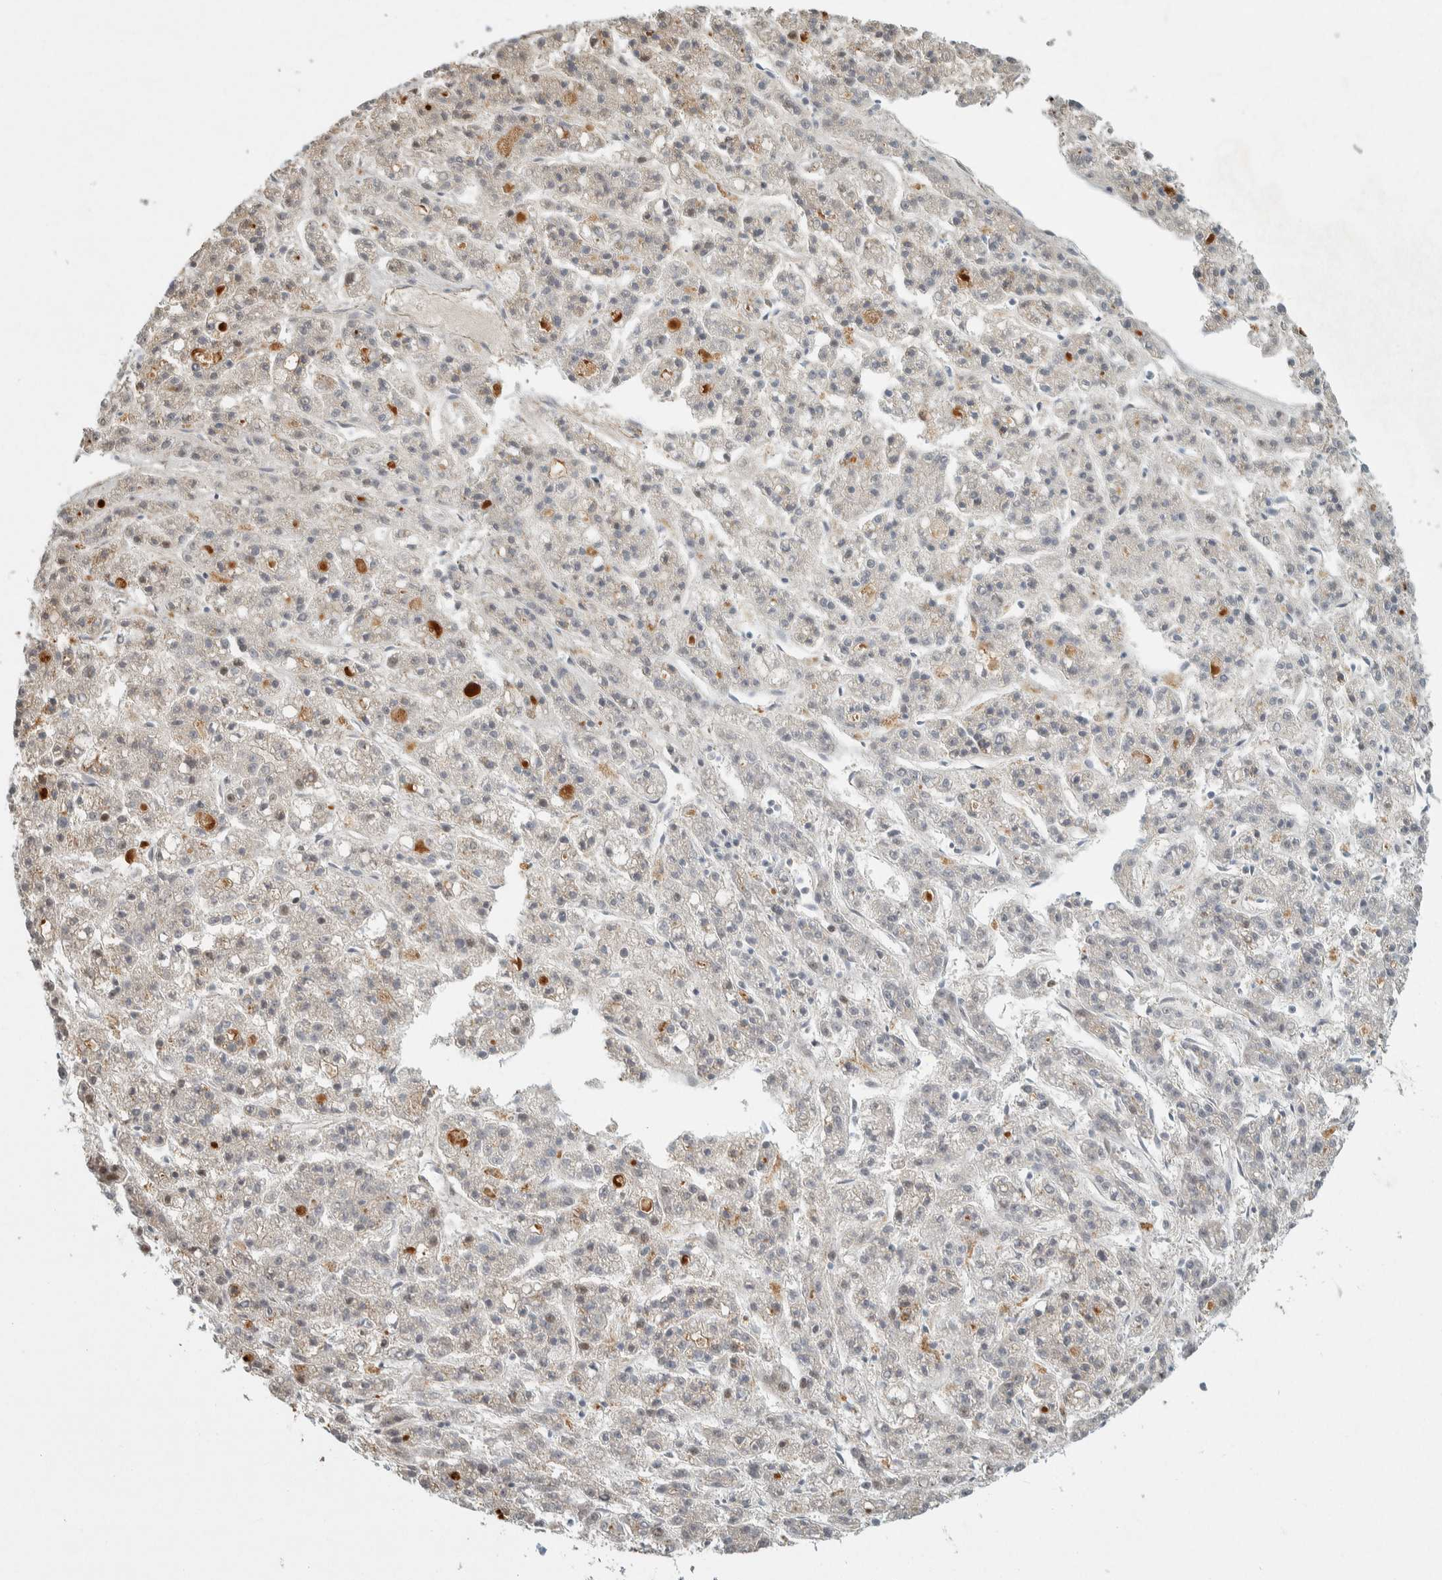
{"staining": {"intensity": "negative", "quantity": "none", "location": "none"}, "tissue": "liver cancer", "cell_type": "Tumor cells", "image_type": "cancer", "snomed": [{"axis": "morphology", "description": "Carcinoma, Hepatocellular, NOS"}, {"axis": "topography", "description": "Liver"}], "caption": "DAB (3,3'-diaminobenzidine) immunohistochemical staining of human liver cancer (hepatocellular carcinoma) demonstrates no significant expression in tumor cells.", "gene": "AFP", "patient": {"sex": "male", "age": 70}}